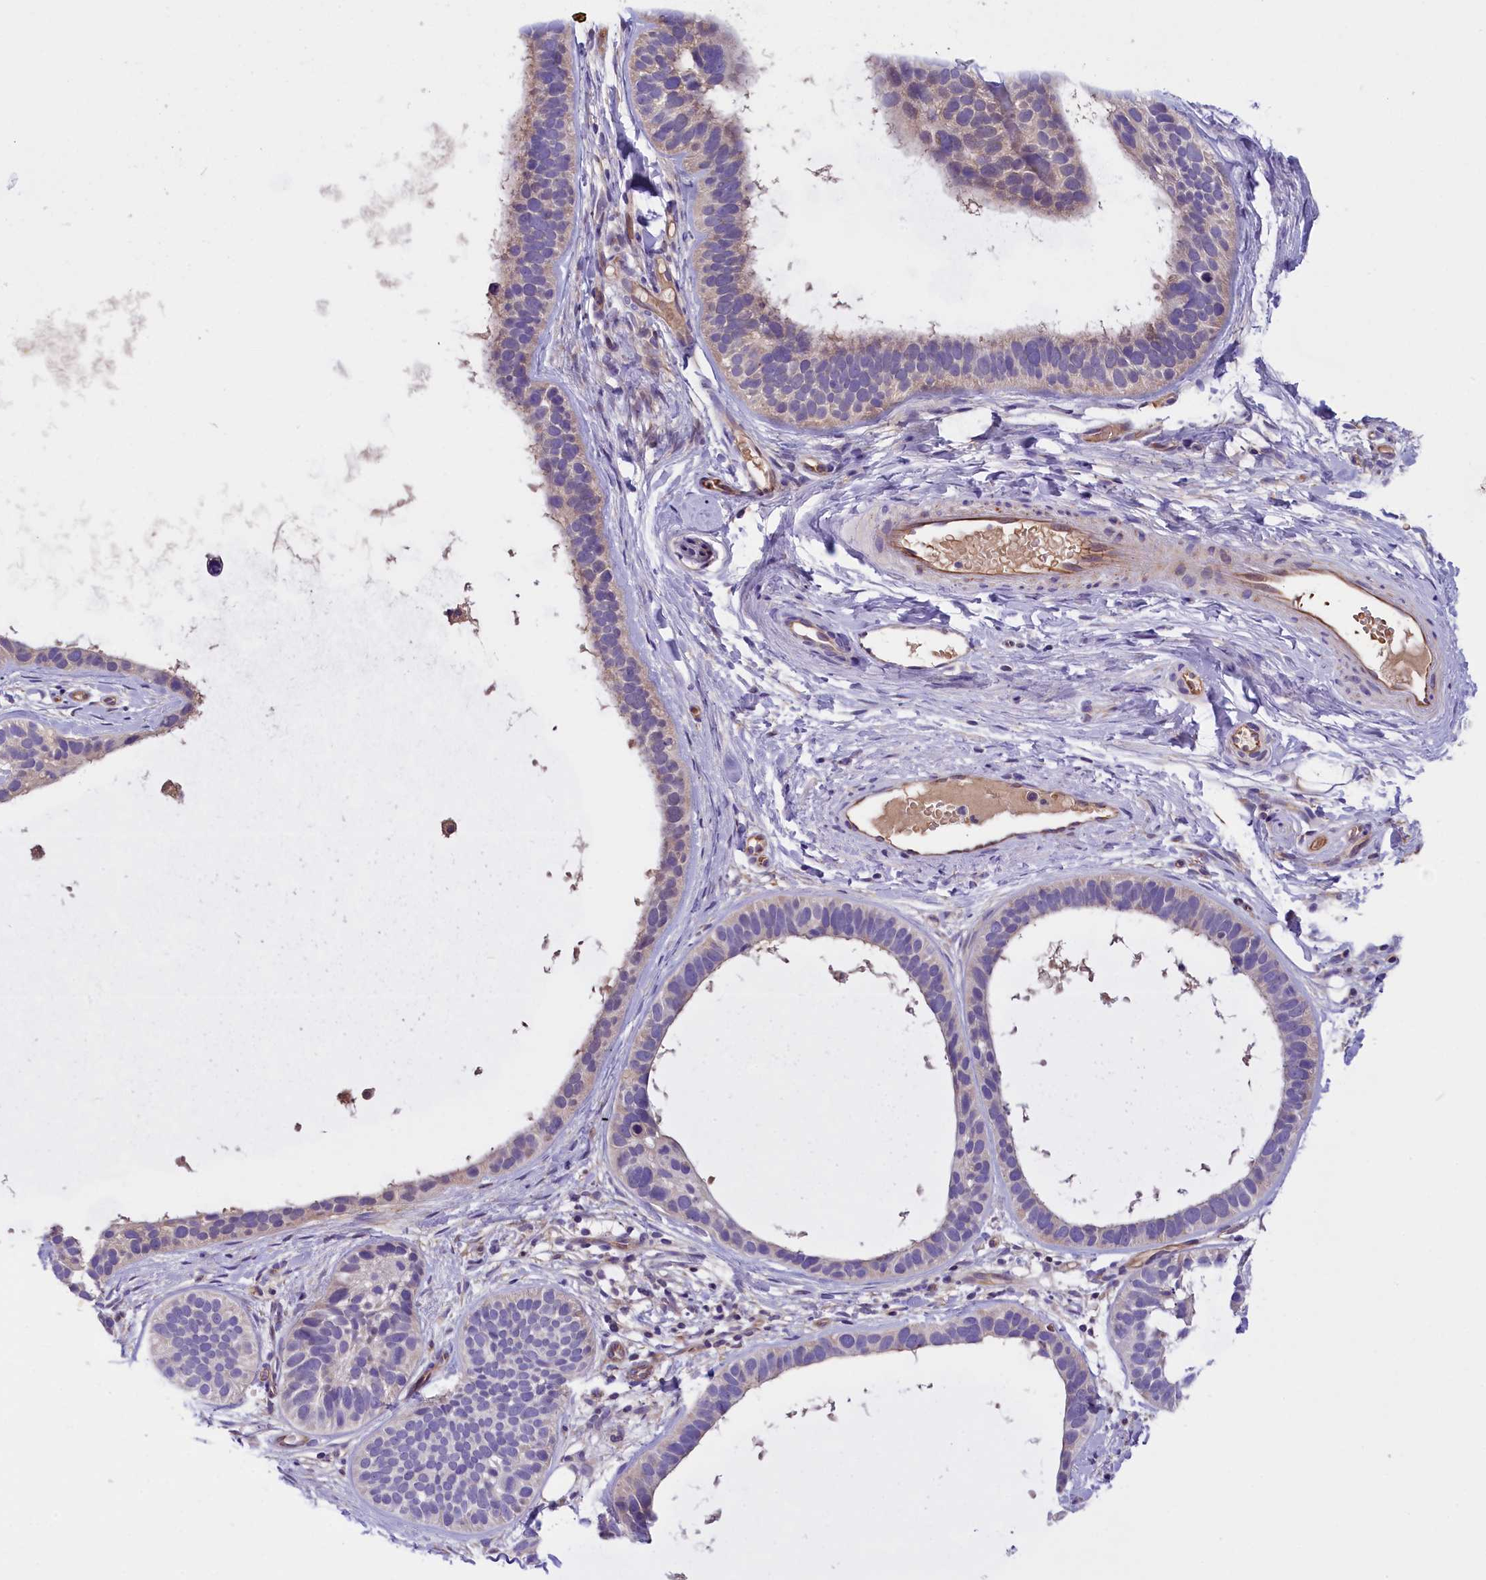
{"staining": {"intensity": "negative", "quantity": "none", "location": "none"}, "tissue": "skin cancer", "cell_type": "Tumor cells", "image_type": "cancer", "snomed": [{"axis": "morphology", "description": "Basal cell carcinoma"}, {"axis": "topography", "description": "Skin"}], "caption": "Immunohistochemistry (IHC) photomicrograph of basal cell carcinoma (skin) stained for a protein (brown), which displays no positivity in tumor cells.", "gene": "CCDC32", "patient": {"sex": "male", "age": 62}}